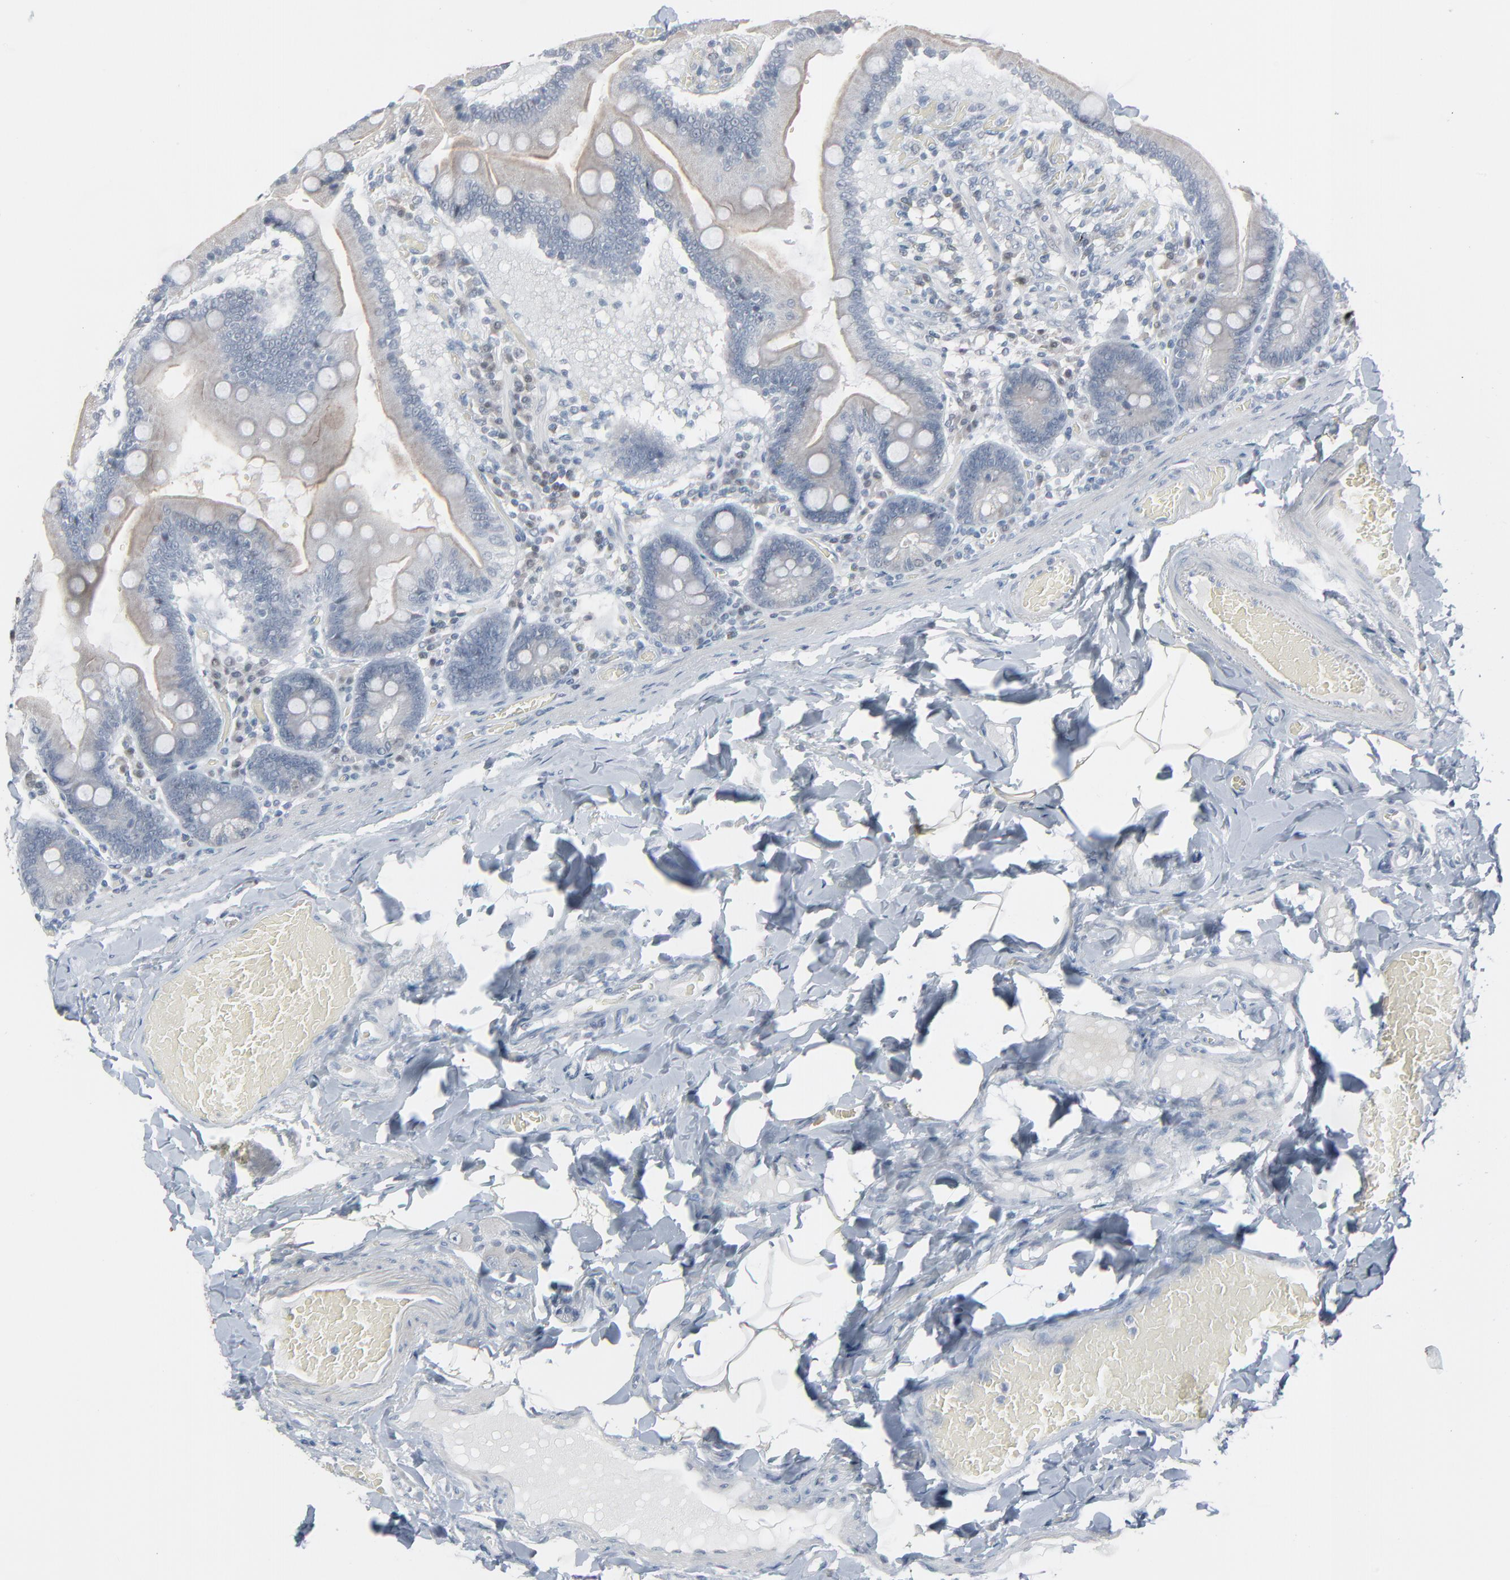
{"staining": {"intensity": "weak", "quantity": "25%-75%", "location": "cytoplasmic/membranous"}, "tissue": "duodenum", "cell_type": "Glandular cells", "image_type": "normal", "snomed": [{"axis": "morphology", "description": "Normal tissue, NOS"}, {"axis": "topography", "description": "Duodenum"}], "caption": "Immunohistochemistry of benign duodenum exhibits low levels of weak cytoplasmic/membranous staining in about 25%-75% of glandular cells. The staining was performed using DAB (3,3'-diaminobenzidine) to visualize the protein expression in brown, while the nuclei were stained in blue with hematoxylin (Magnification: 20x).", "gene": "SAGE1", "patient": {"sex": "male", "age": 66}}